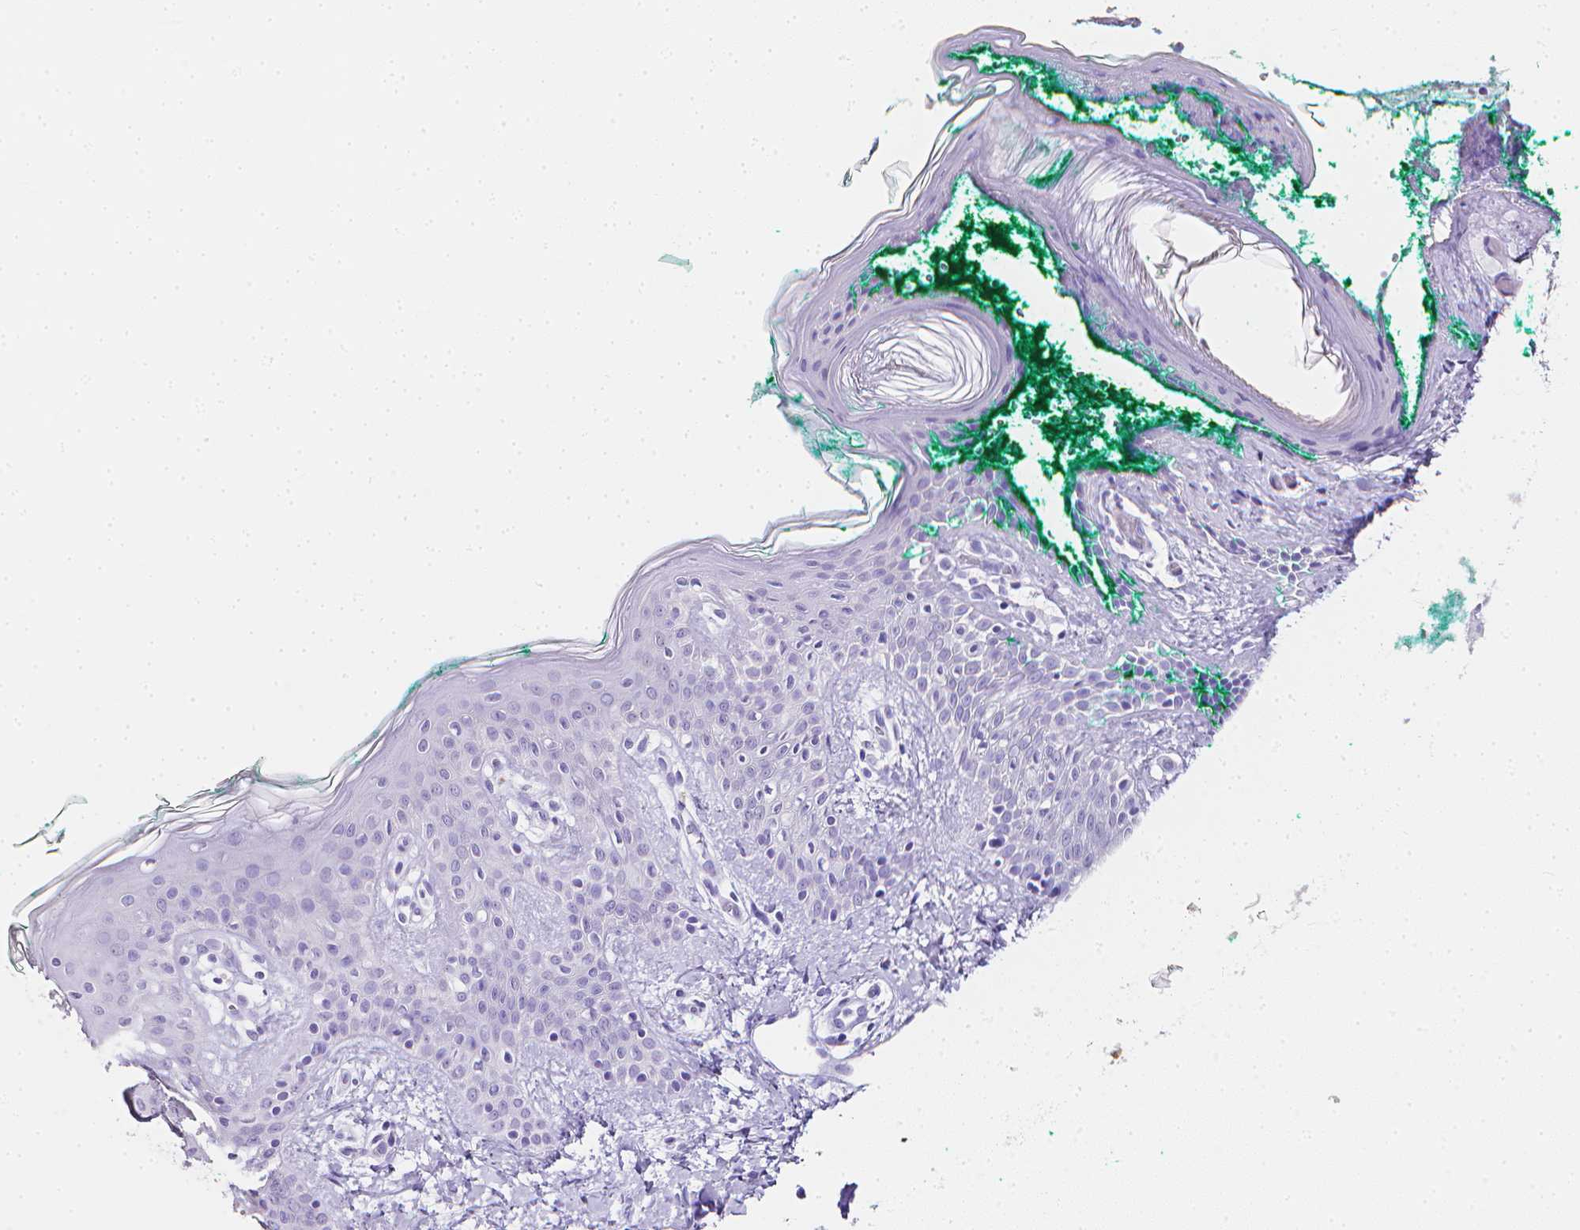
{"staining": {"intensity": "negative", "quantity": "none", "location": "none"}, "tissue": "skin", "cell_type": "Fibroblasts", "image_type": "normal", "snomed": [{"axis": "morphology", "description": "Normal tissue, NOS"}, {"axis": "topography", "description": "Skin"}], "caption": "This is a micrograph of IHC staining of benign skin, which shows no expression in fibroblasts. Nuclei are stained in blue.", "gene": "LGALS4", "patient": {"sex": "male", "age": 16}}